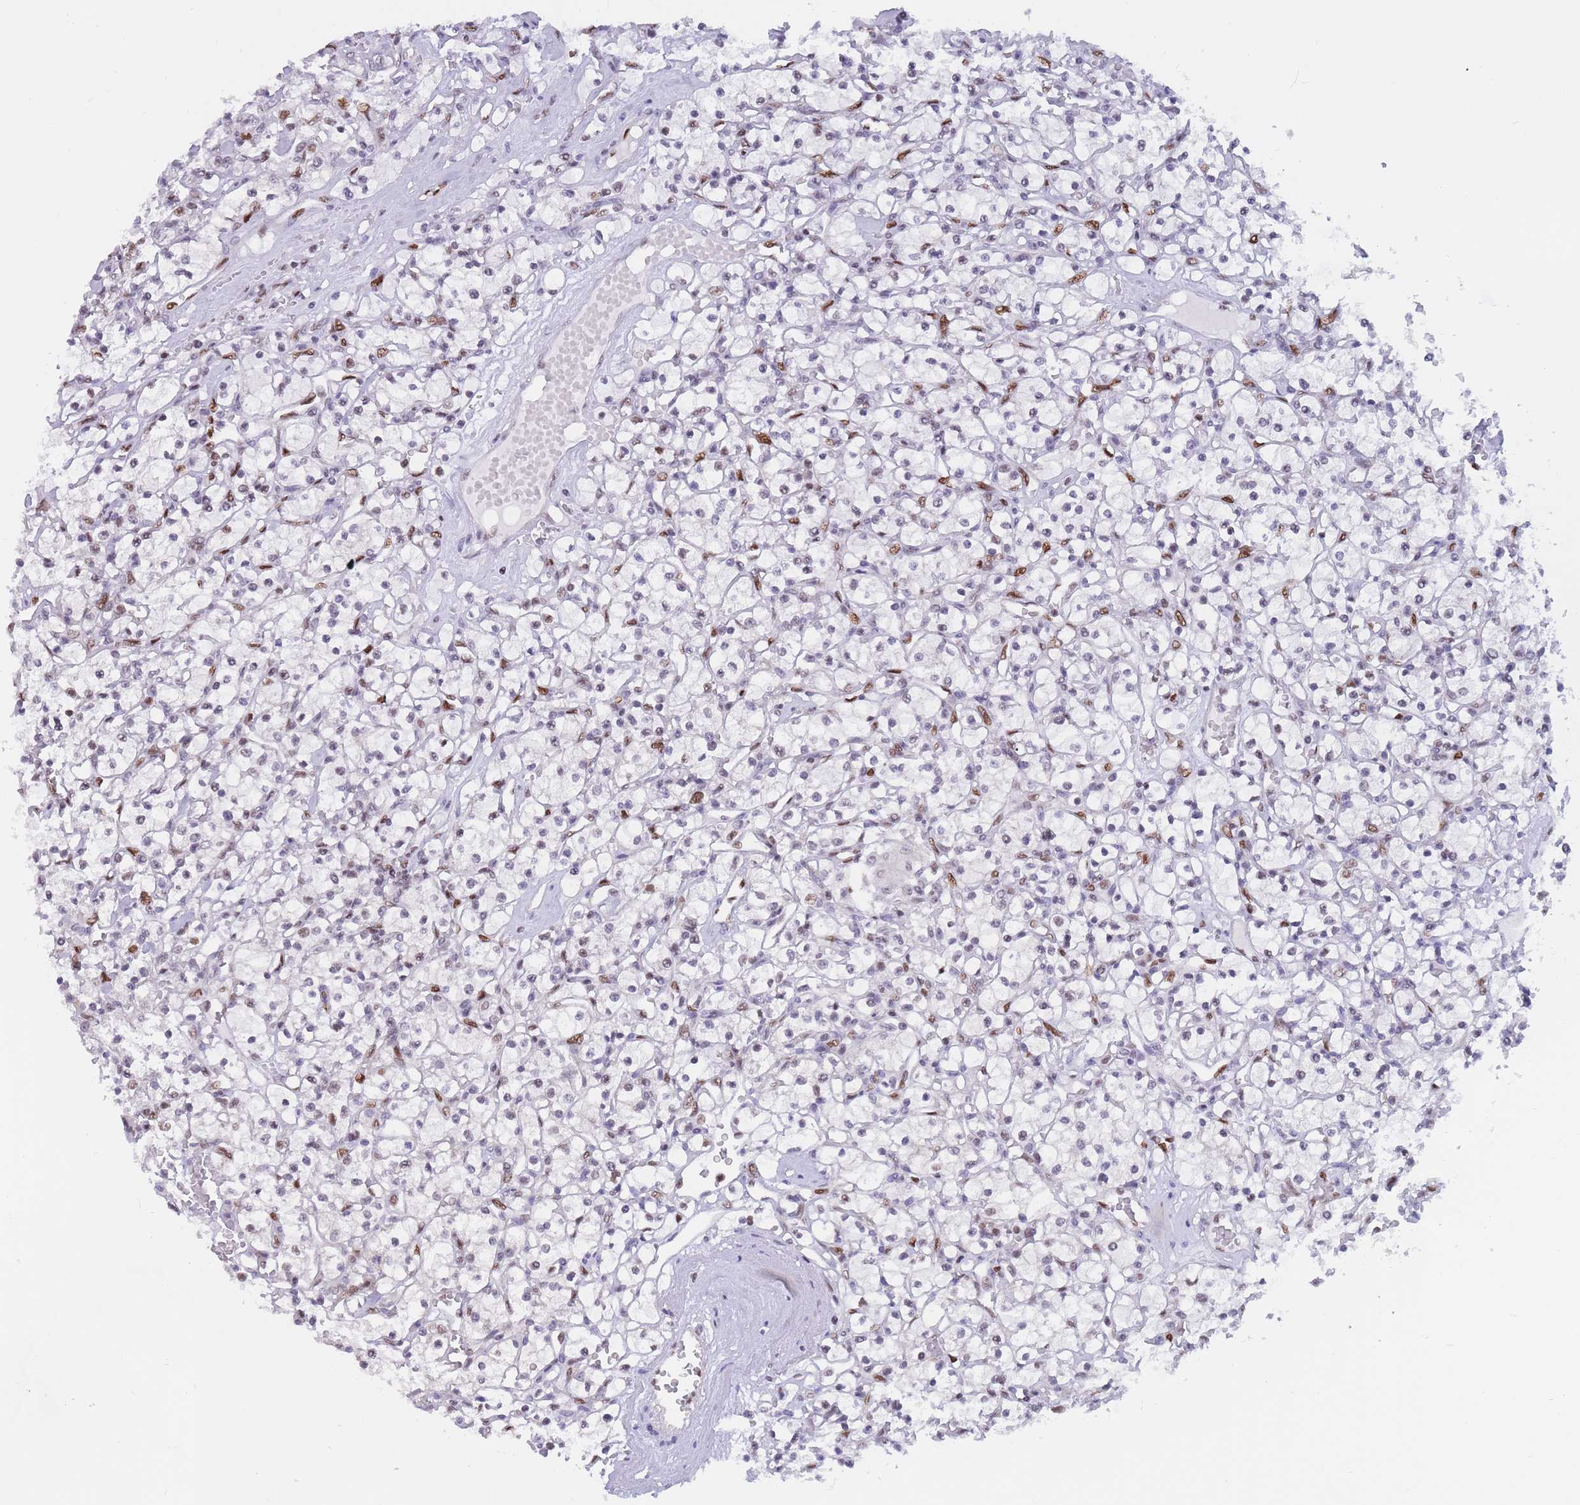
{"staining": {"intensity": "moderate", "quantity": "<25%", "location": "cytoplasmic/membranous"}, "tissue": "renal cancer", "cell_type": "Tumor cells", "image_type": "cancer", "snomed": [{"axis": "morphology", "description": "Adenocarcinoma, NOS"}, {"axis": "topography", "description": "Kidney"}], "caption": "IHC (DAB) staining of human renal cancer reveals moderate cytoplasmic/membranous protein staining in about <25% of tumor cells.", "gene": "NASP", "patient": {"sex": "female", "age": 59}}